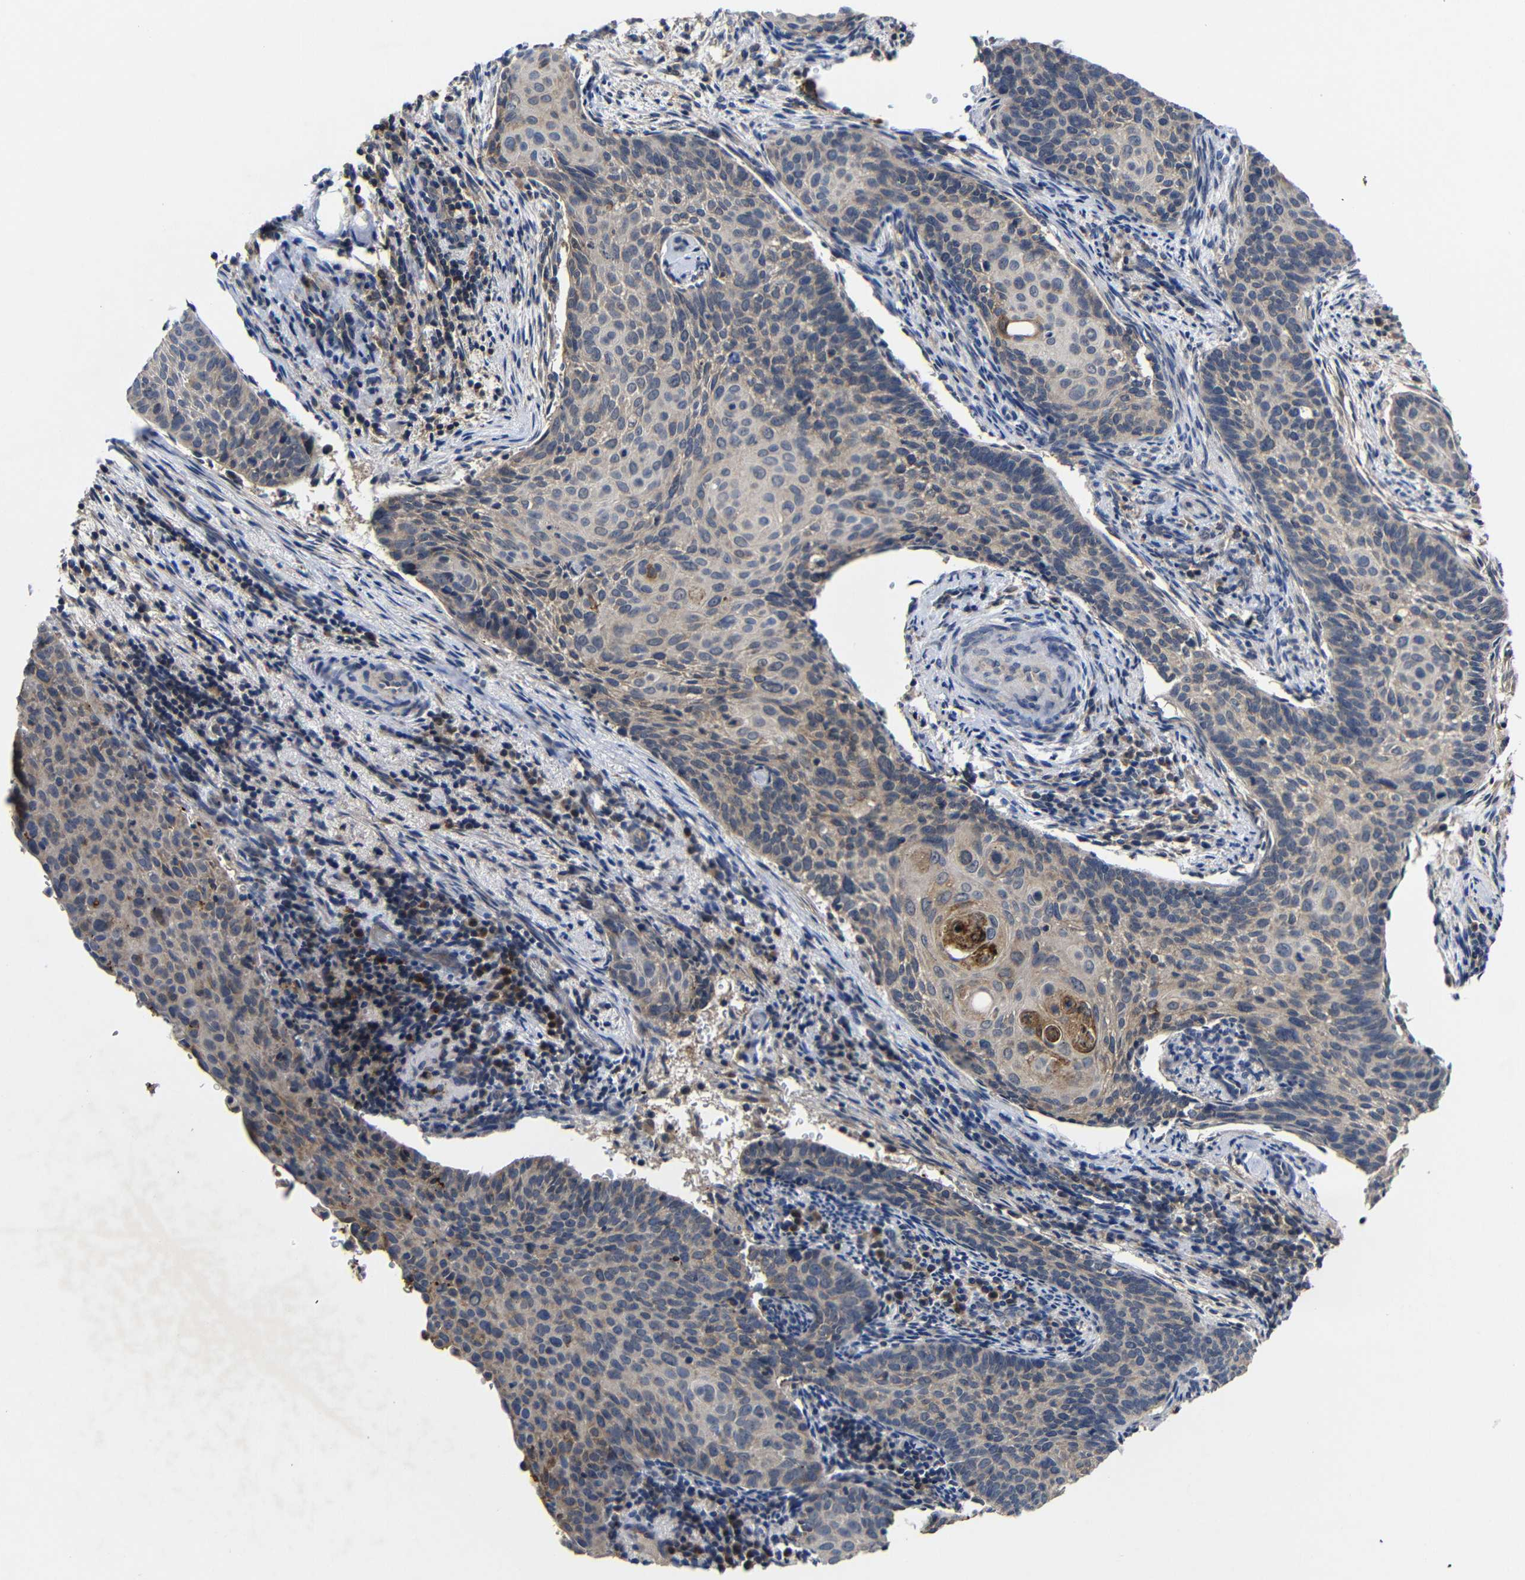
{"staining": {"intensity": "weak", "quantity": ">75%", "location": "cytoplasmic/membranous"}, "tissue": "cervical cancer", "cell_type": "Tumor cells", "image_type": "cancer", "snomed": [{"axis": "morphology", "description": "Squamous cell carcinoma, NOS"}, {"axis": "topography", "description": "Cervix"}], "caption": "Cervical cancer (squamous cell carcinoma) tissue displays weak cytoplasmic/membranous positivity in approximately >75% of tumor cells, visualized by immunohistochemistry. (Brightfield microscopy of DAB IHC at high magnification).", "gene": "LPAR5", "patient": {"sex": "female", "age": 33}}